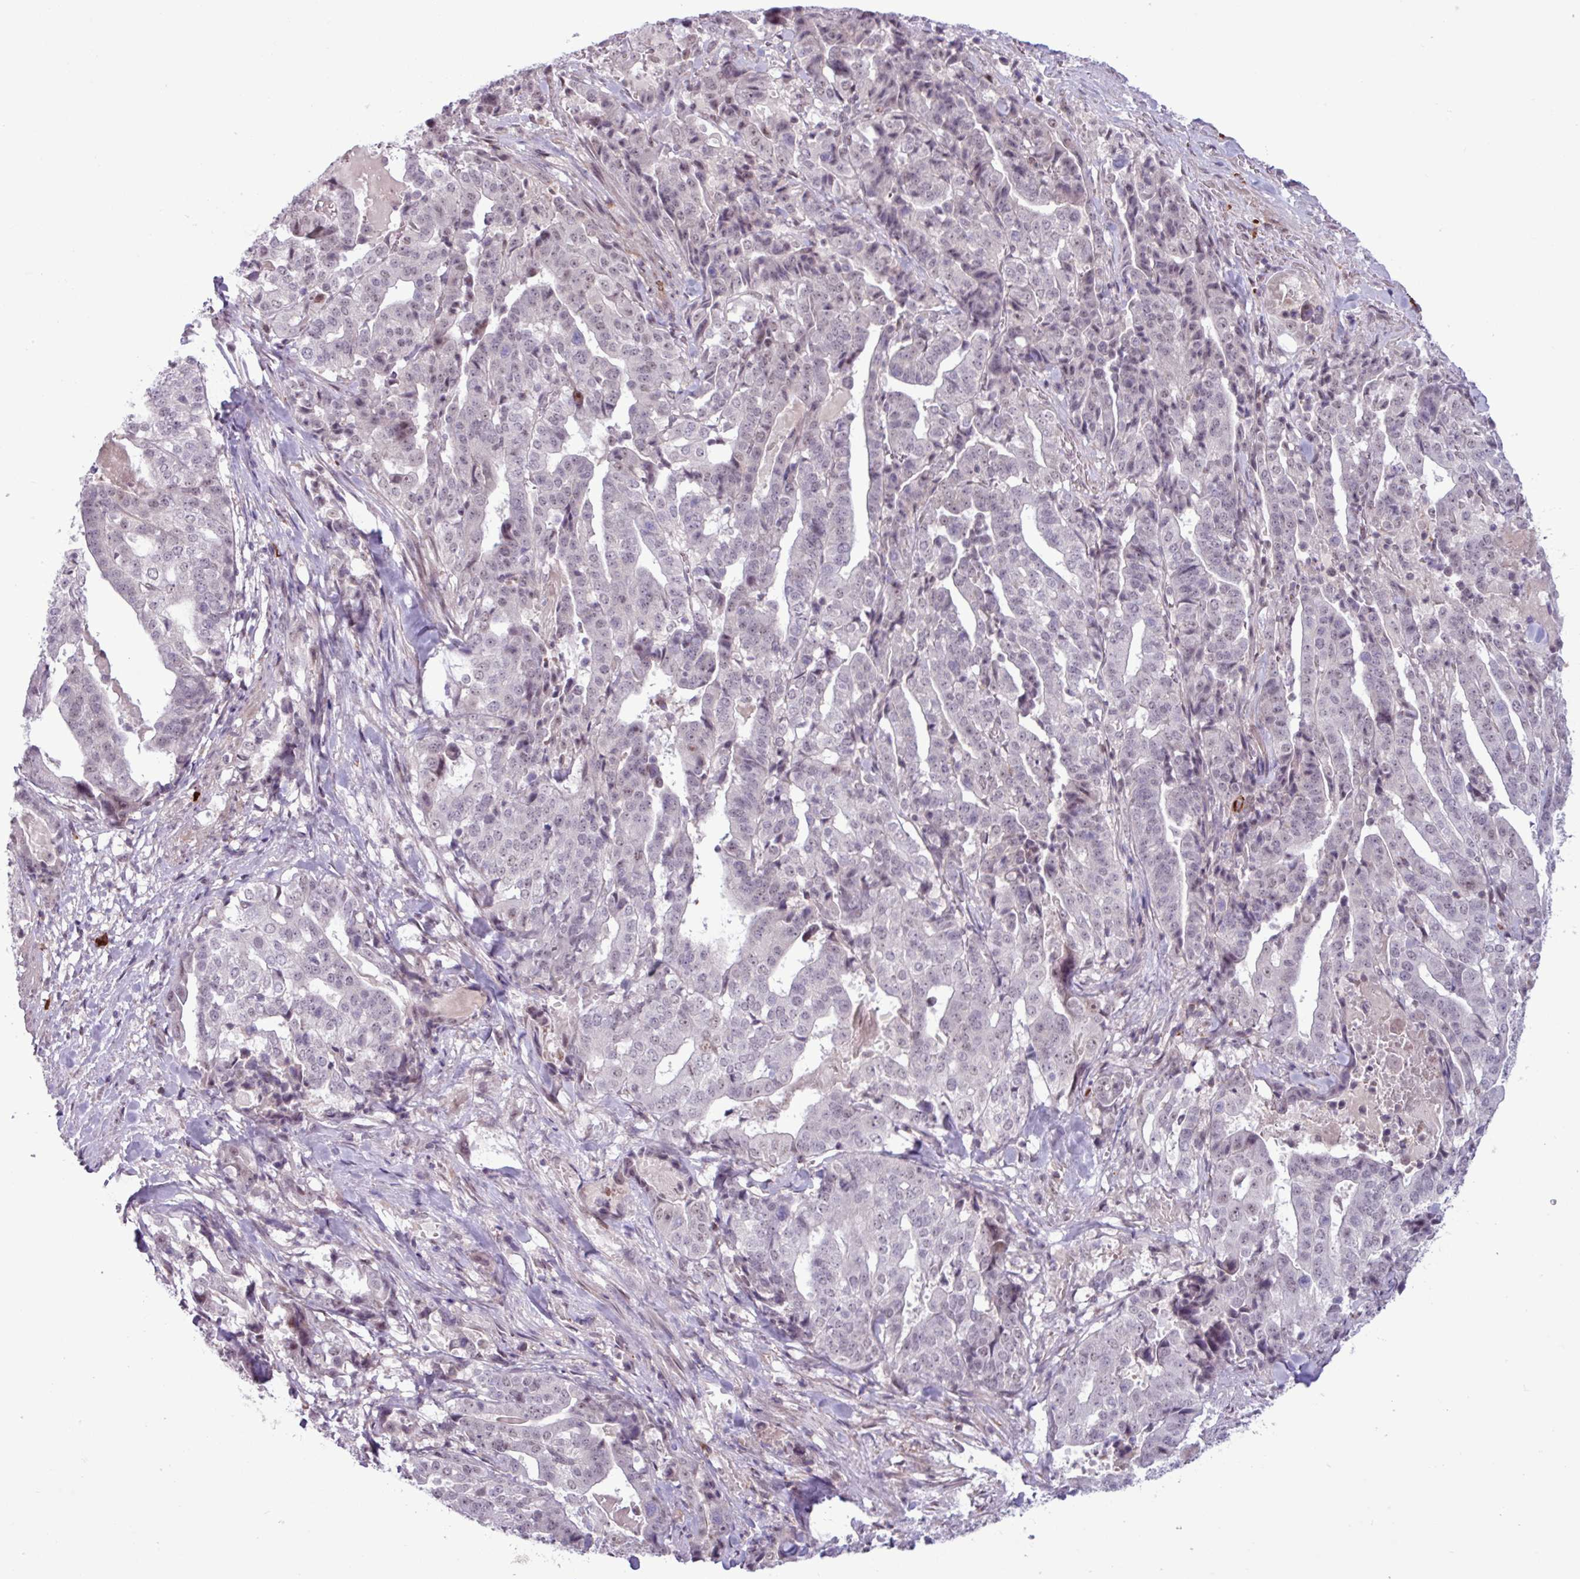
{"staining": {"intensity": "weak", "quantity": "<25%", "location": "nuclear"}, "tissue": "stomach cancer", "cell_type": "Tumor cells", "image_type": "cancer", "snomed": [{"axis": "morphology", "description": "Adenocarcinoma, NOS"}, {"axis": "topography", "description": "Stomach"}], "caption": "DAB (3,3'-diaminobenzidine) immunohistochemical staining of stomach adenocarcinoma exhibits no significant positivity in tumor cells.", "gene": "NOTCH2", "patient": {"sex": "male", "age": 48}}